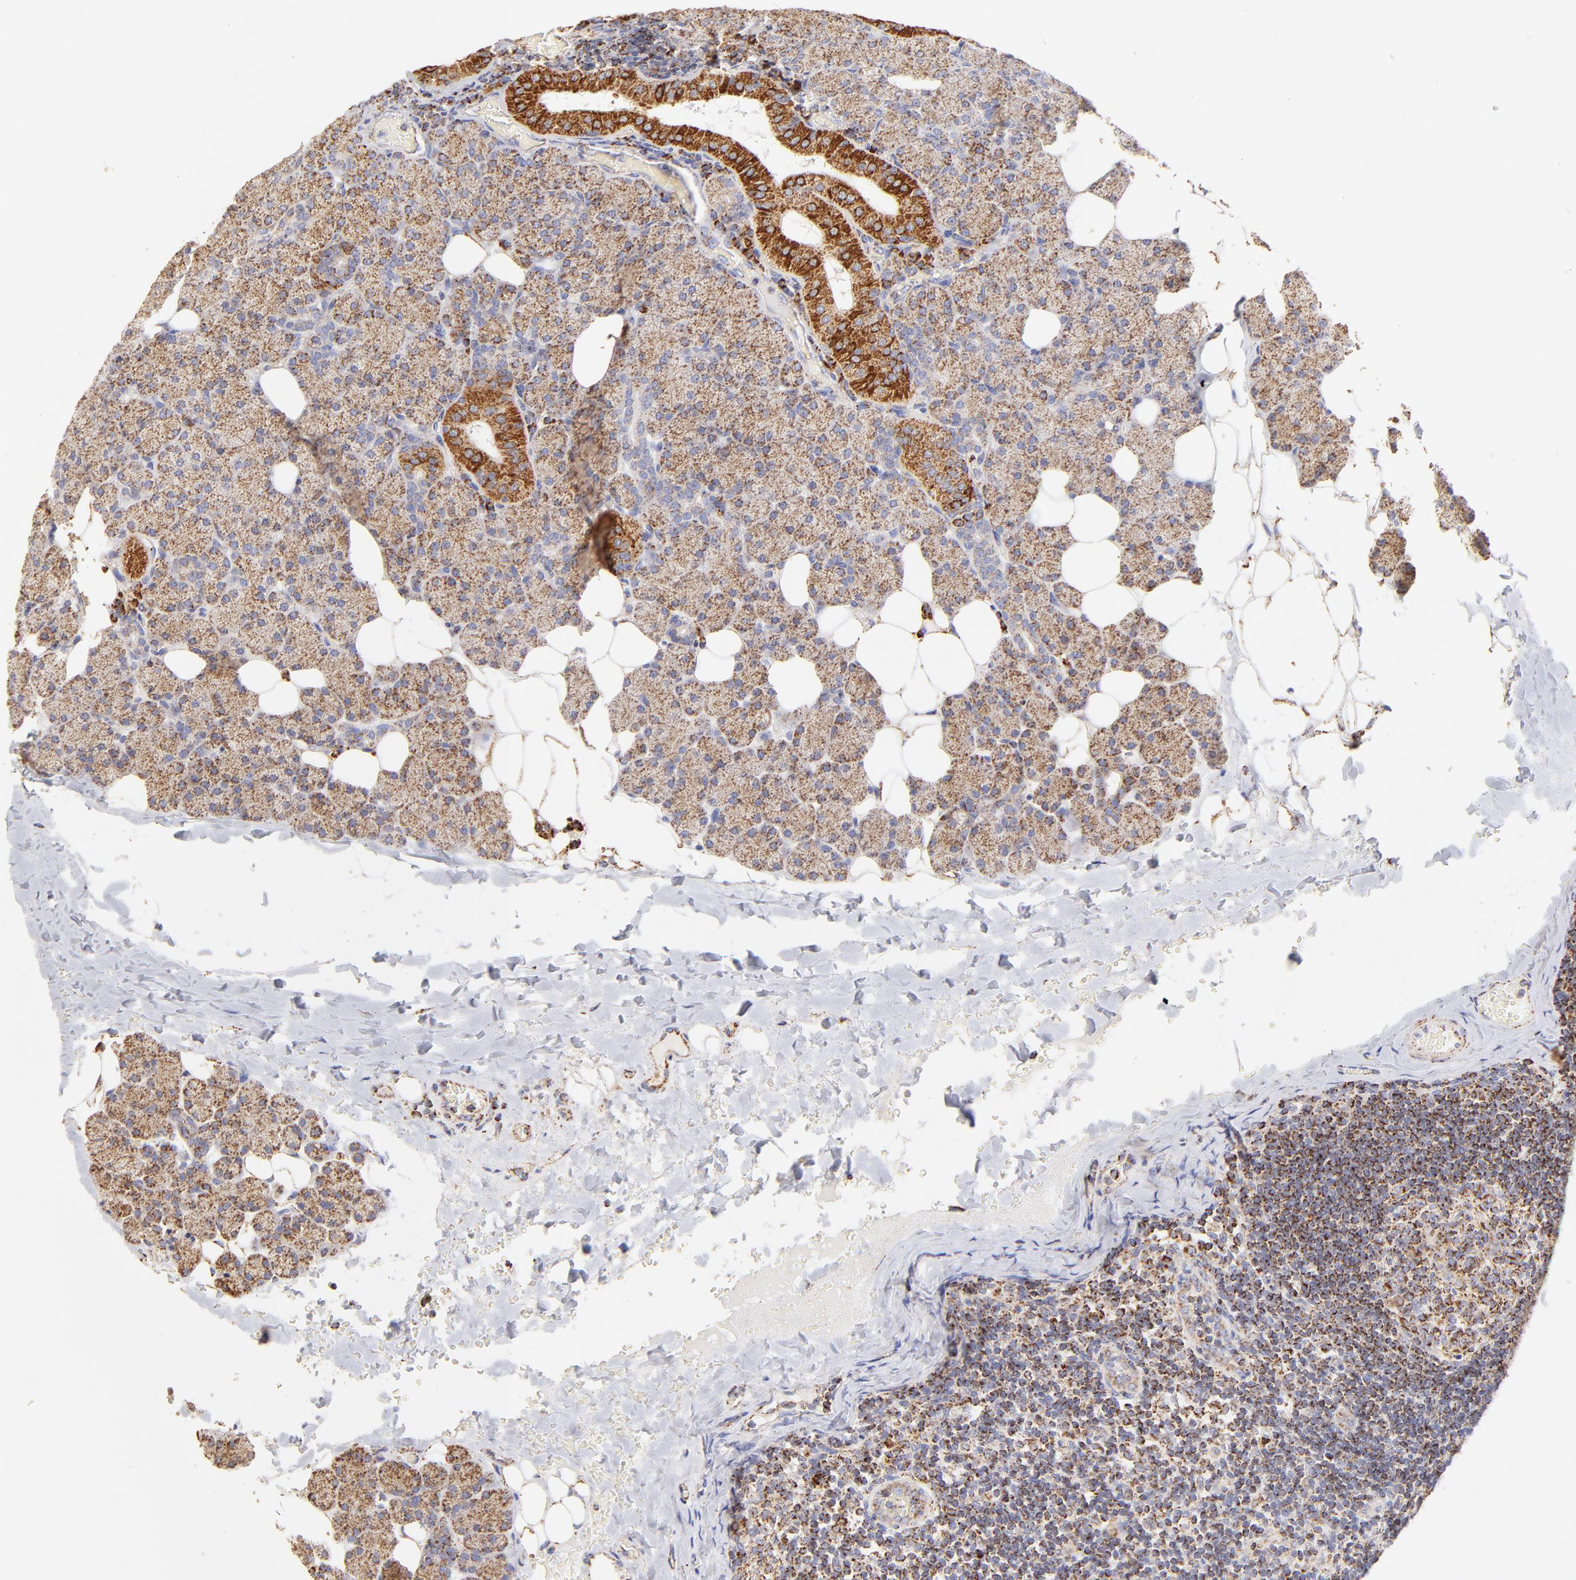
{"staining": {"intensity": "moderate", "quantity": "25%-75%", "location": "cytoplasmic/membranous"}, "tissue": "lymph node", "cell_type": "Germinal center cells", "image_type": "normal", "snomed": [{"axis": "morphology", "description": "Normal tissue, NOS"}, {"axis": "topography", "description": "Lymph node"}, {"axis": "topography", "description": "Salivary gland"}], "caption": "Brown immunohistochemical staining in unremarkable human lymph node reveals moderate cytoplasmic/membranous expression in about 25%-75% of germinal center cells.", "gene": "ECH1", "patient": {"sex": "male", "age": 8}}